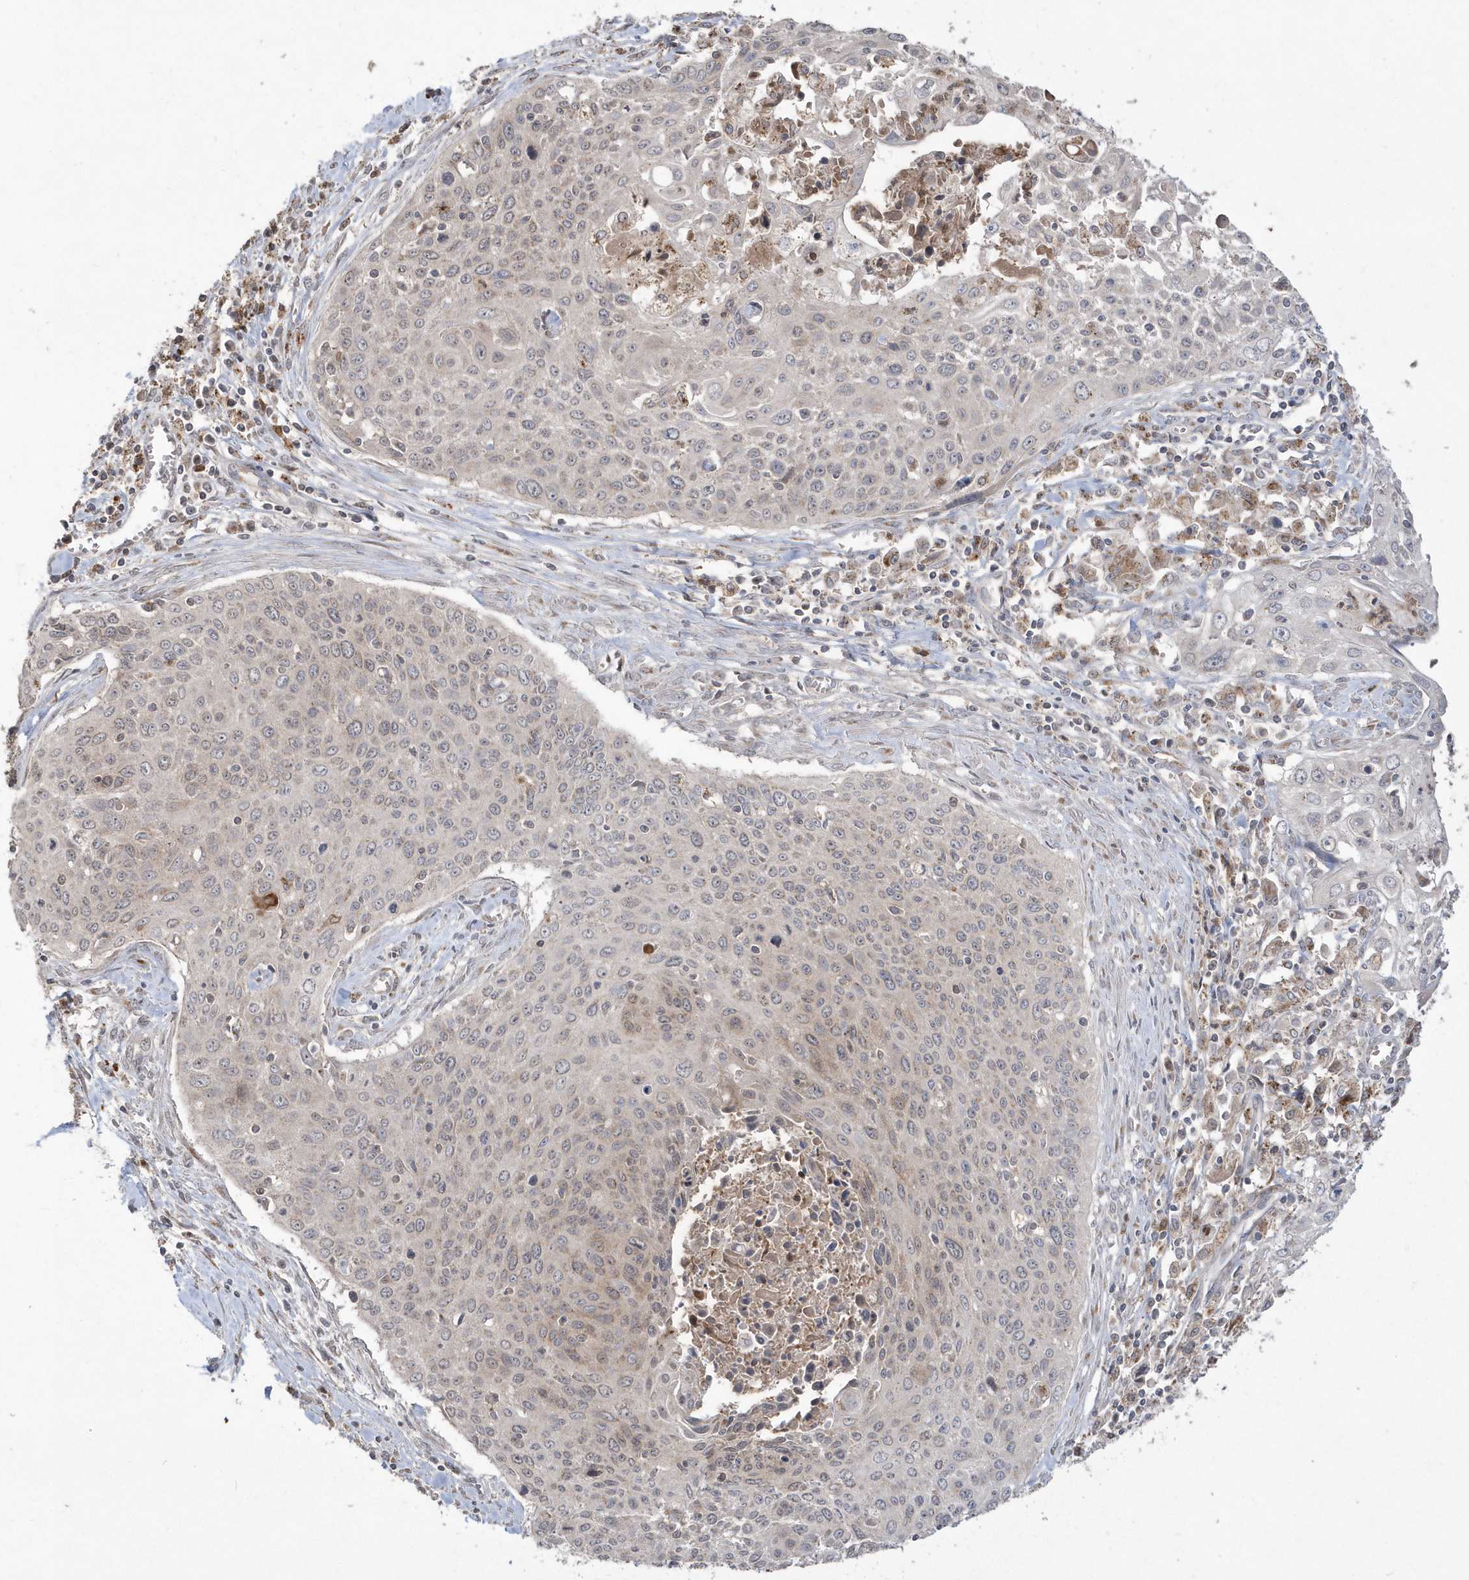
{"staining": {"intensity": "negative", "quantity": "none", "location": "none"}, "tissue": "cervical cancer", "cell_type": "Tumor cells", "image_type": "cancer", "snomed": [{"axis": "morphology", "description": "Squamous cell carcinoma, NOS"}, {"axis": "topography", "description": "Cervix"}], "caption": "Immunohistochemical staining of human squamous cell carcinoma (cervical) reveals no significant staining in tumor cells.", "gene": "GEMIN6", "patient": {"sex": "female", "age": 55}}